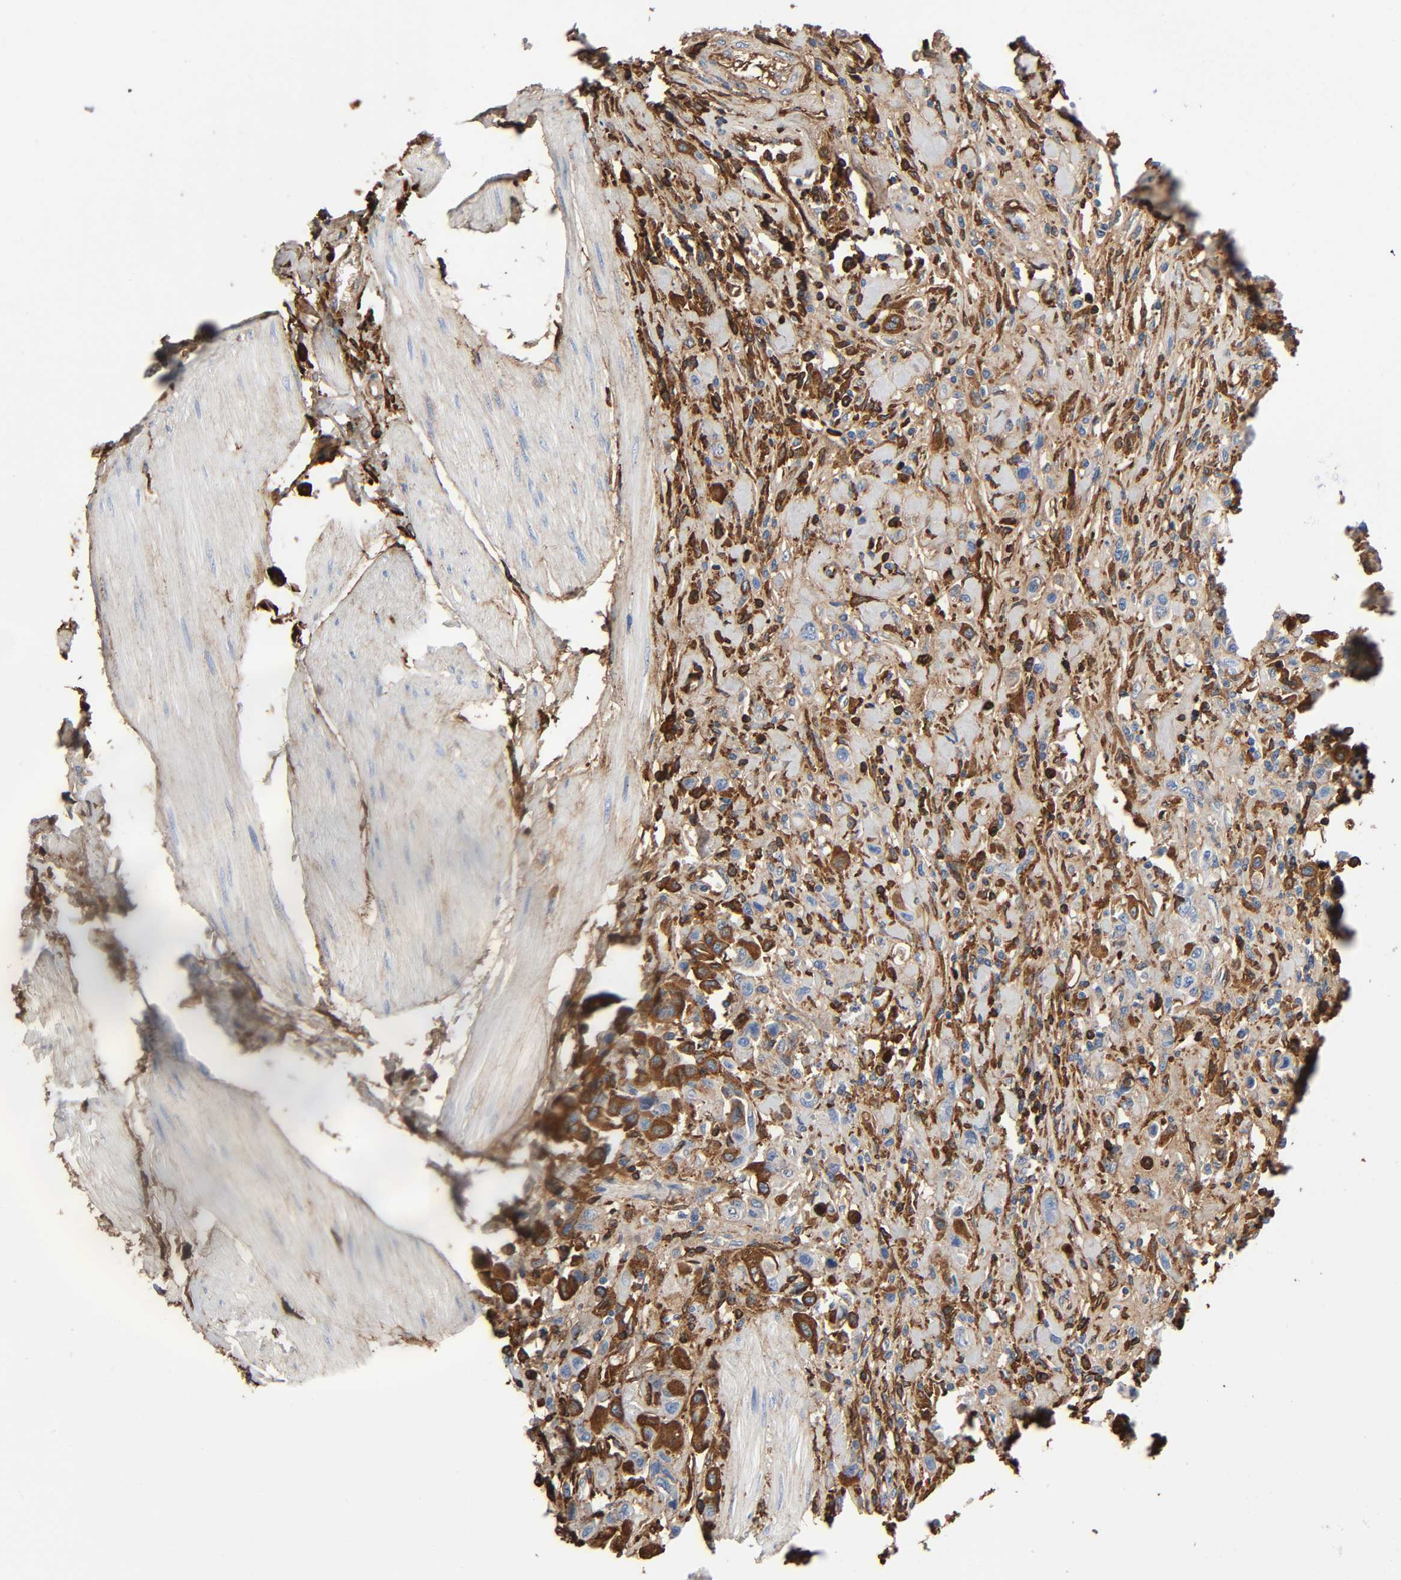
{"staining": {"intensity": "moderate", "quantity": "25%-75%", "location": "cytoplasmic/membranous"}, "tissue": "urothelial cancer", "cell_type": "Tumor cells", "image_type": "cancer", "snomed": [{"axis": "morphology", "description": "Urothelial carcinoma, High grade"}, {"axis": "topography", "description": "Urinary bladder"}], "caption": "This photomicrograph demonstrates immunohistochemistry (IHC) staining of urothelial cancer, with medium moderate cytoplasmic/membranous expression in about 25%-75% of tumor cells.", "gene": "C3", "patient": {"sex": "male", "age": 50}}